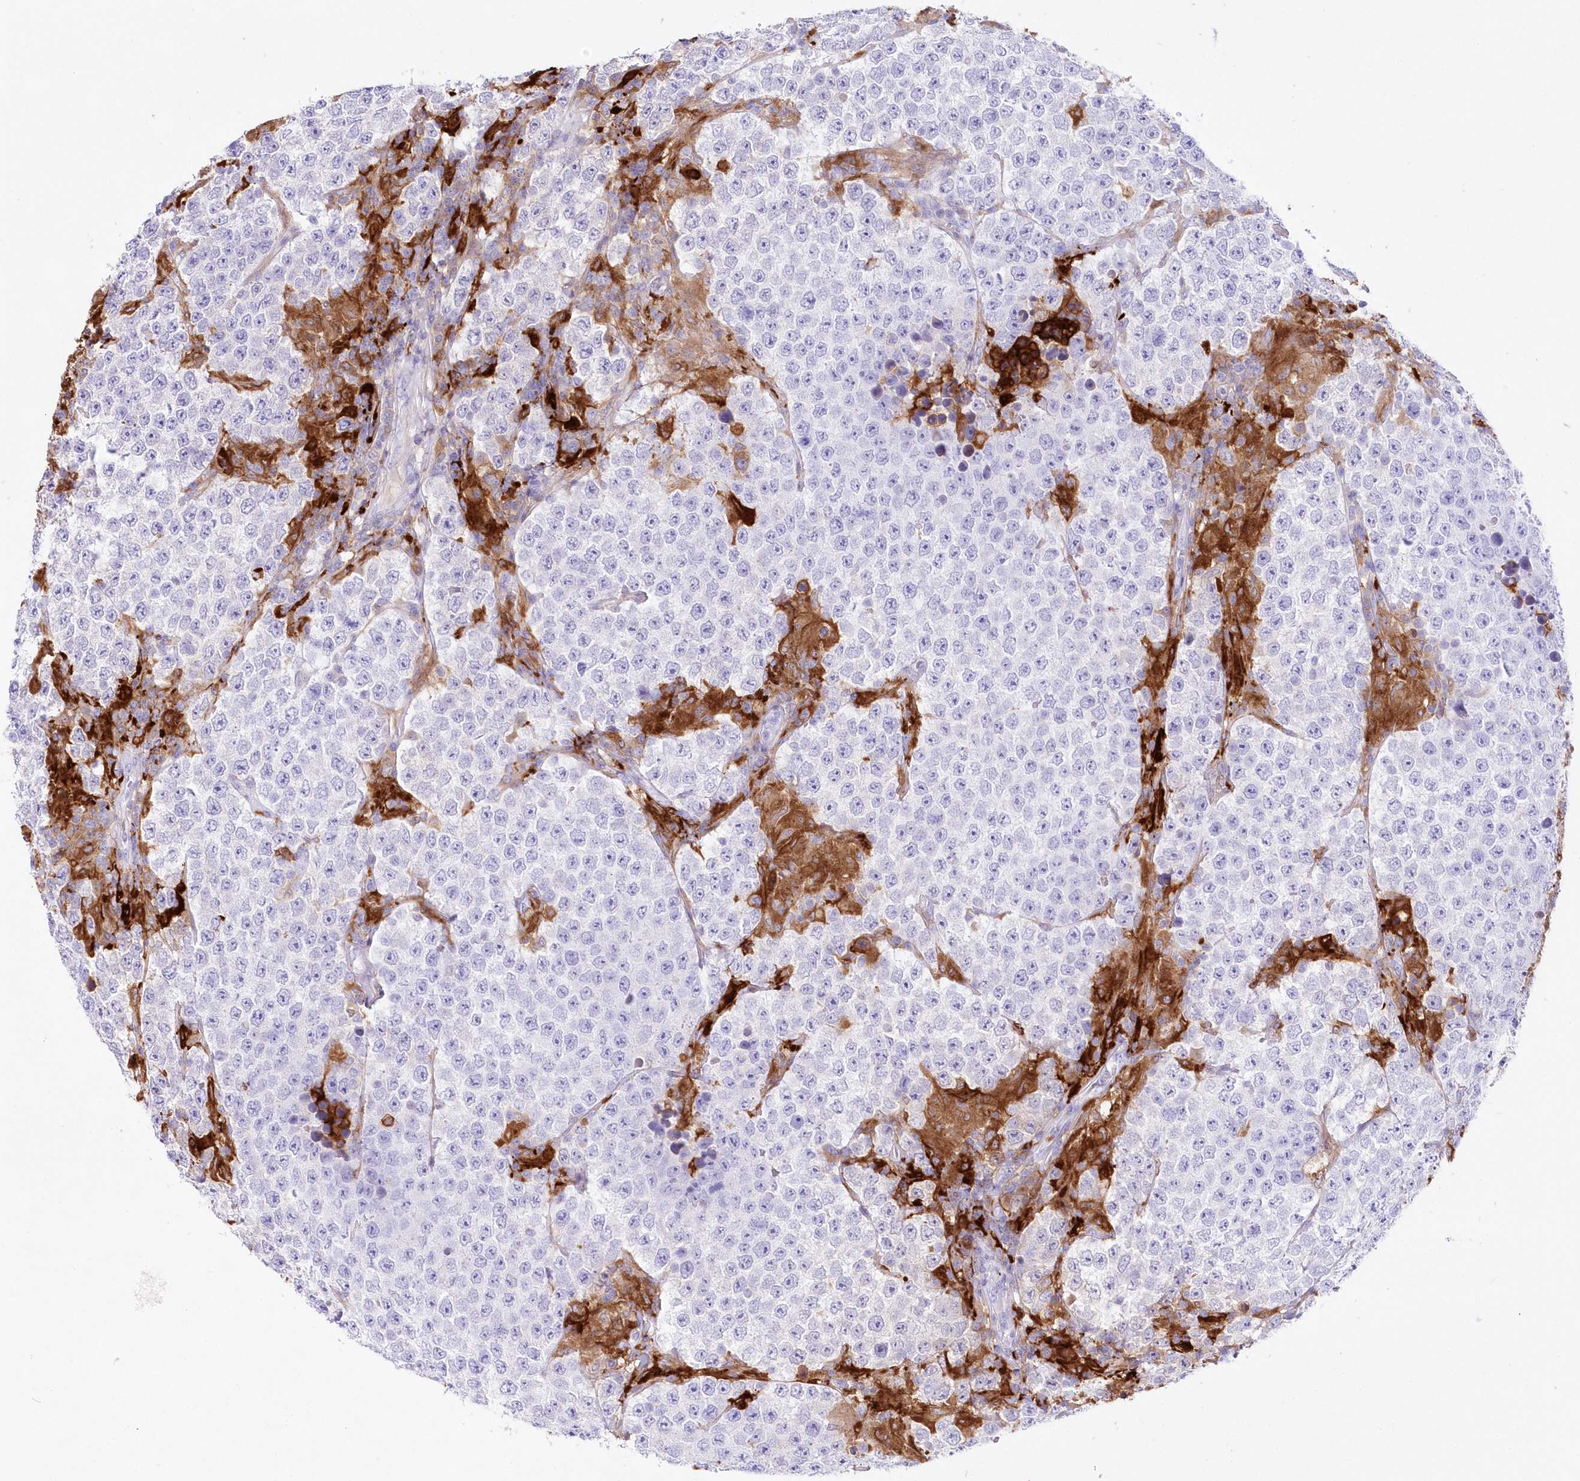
{"staining": {"intensity": "negative", "quantity": "none", "location": "none"}, "tissue": "testis cancer", "cell_type": "Tumor cells", "image_type": "cancer", "snomed": [{"axis": "morphology", "description": "Normal tissue, NOS"}, {"axis": "morphology", "description": "Urothelial carcinoma, High grade"}, {"axis": "morphology", "description": "Seminoma, NOS"}, {"axis": "morphology", "description": "Carcinoma, Embryonal, NOS"}, {"axis": "topography", "description": "Urinary bladder"}, {"axis": "topography", "description": "Testis"}], "caption": "DAB immunohistochemical staining of human testis cancer (seminoma) shows no significant staining in tumor cells. (Stains: DAB (3,3'-diaminobenzidine) IHC with hematoxylin counter stain, Microscopy: brightfield microscopy at high magnification).", "gene": "DNAJC19", "patient": {"sex": "male", "age": 41}}